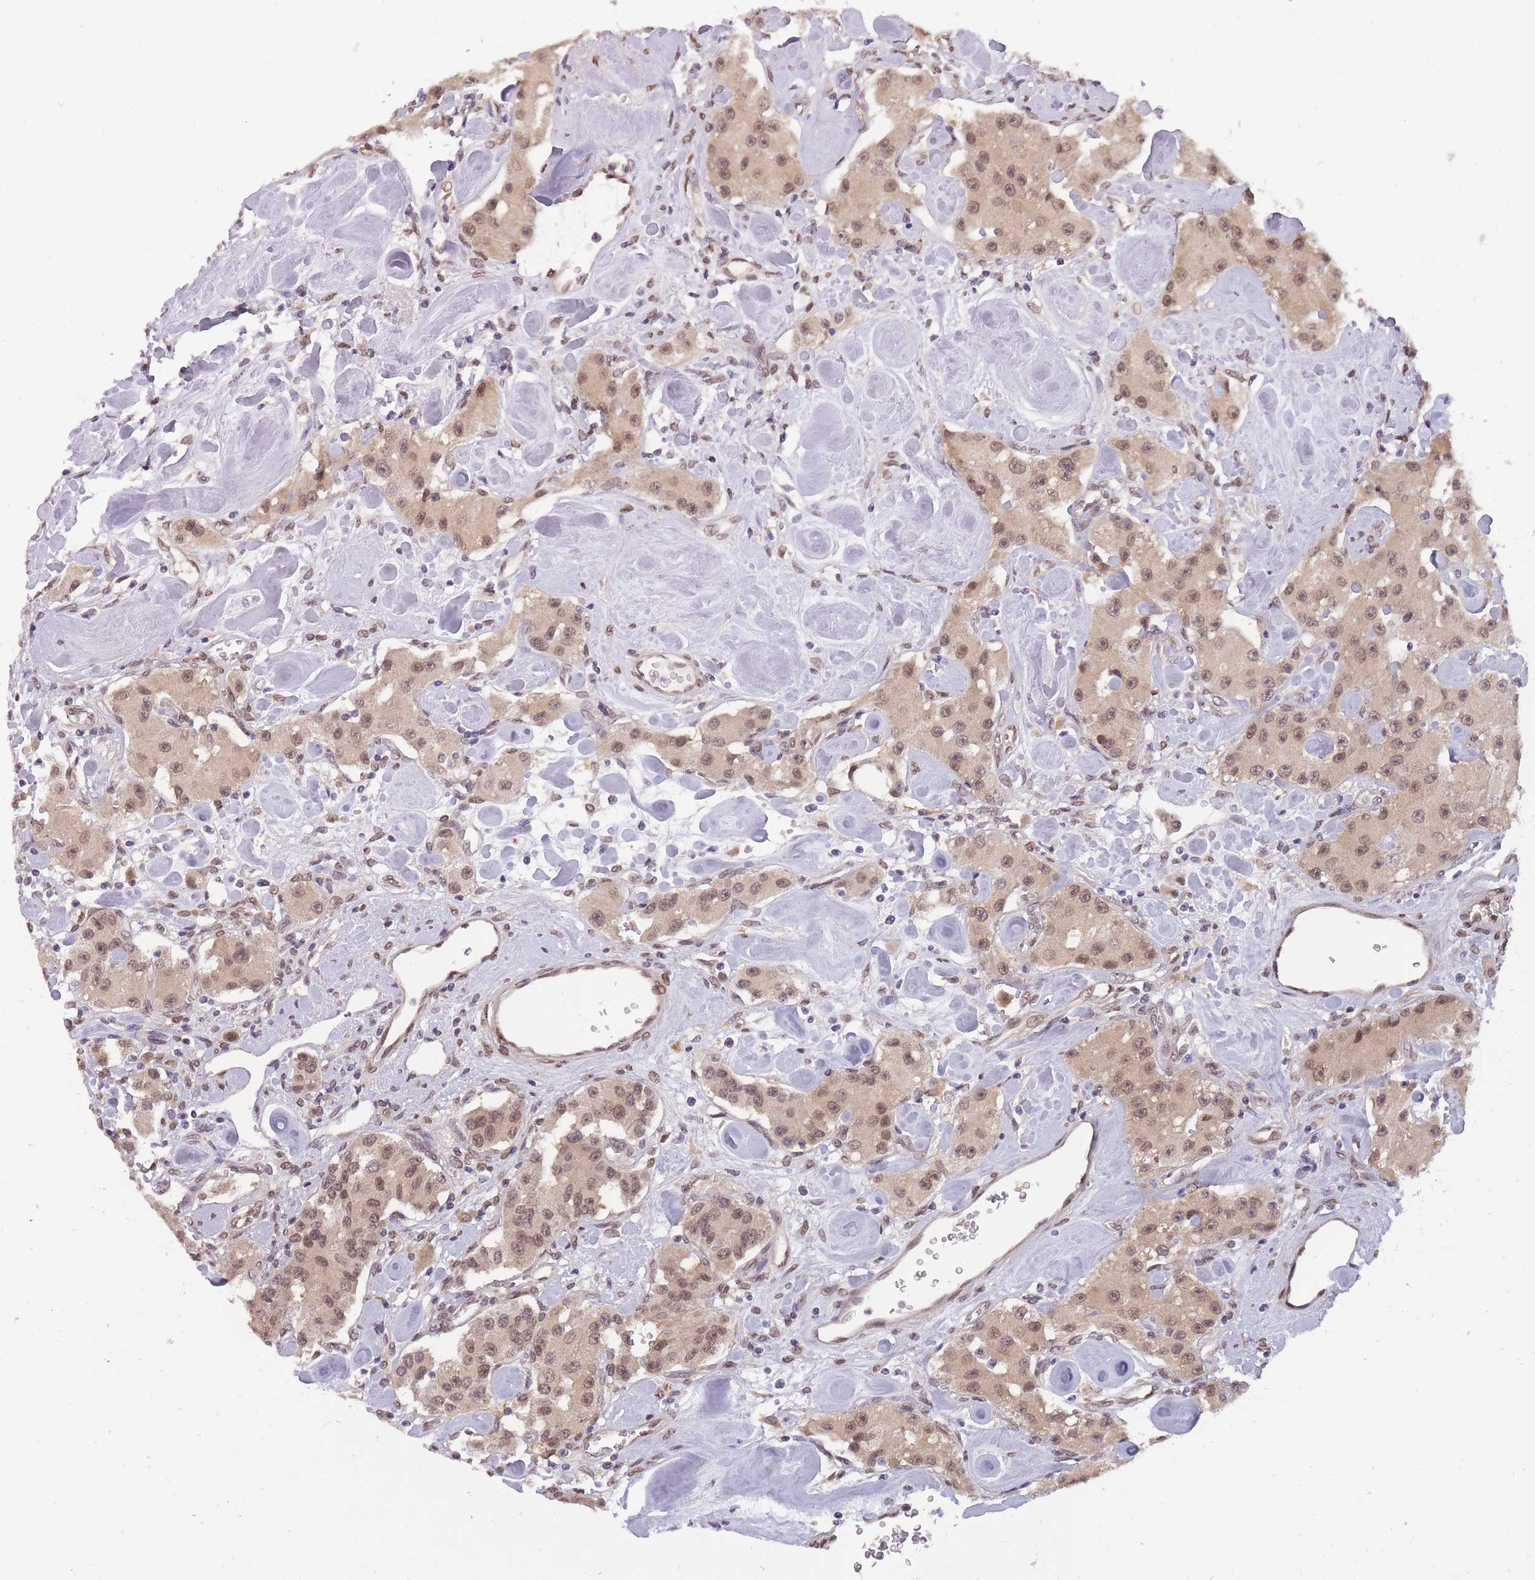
{"staining": {"intensity": "moderate", "quantity": ">75%", "location": "cytoplasmic/membranous,nuclear"}, "tissue": "carcinoid", "cell_type": "Tumor cells", "image_type": "cancer", "snomed": [{"axis": "morphology", "description": "Carcinoid, malignant, NOS"}, {"axis": "topography", "description": "Pancreas"}], "caption": "Carcinoid stained with a brown dye demonstrates moderate cytoplasmic/membranous and nuclear positive positivity in about >75% of tumor cells.", "gene": "CDIP1", "patient": {"sex": "male", "age": 41}}